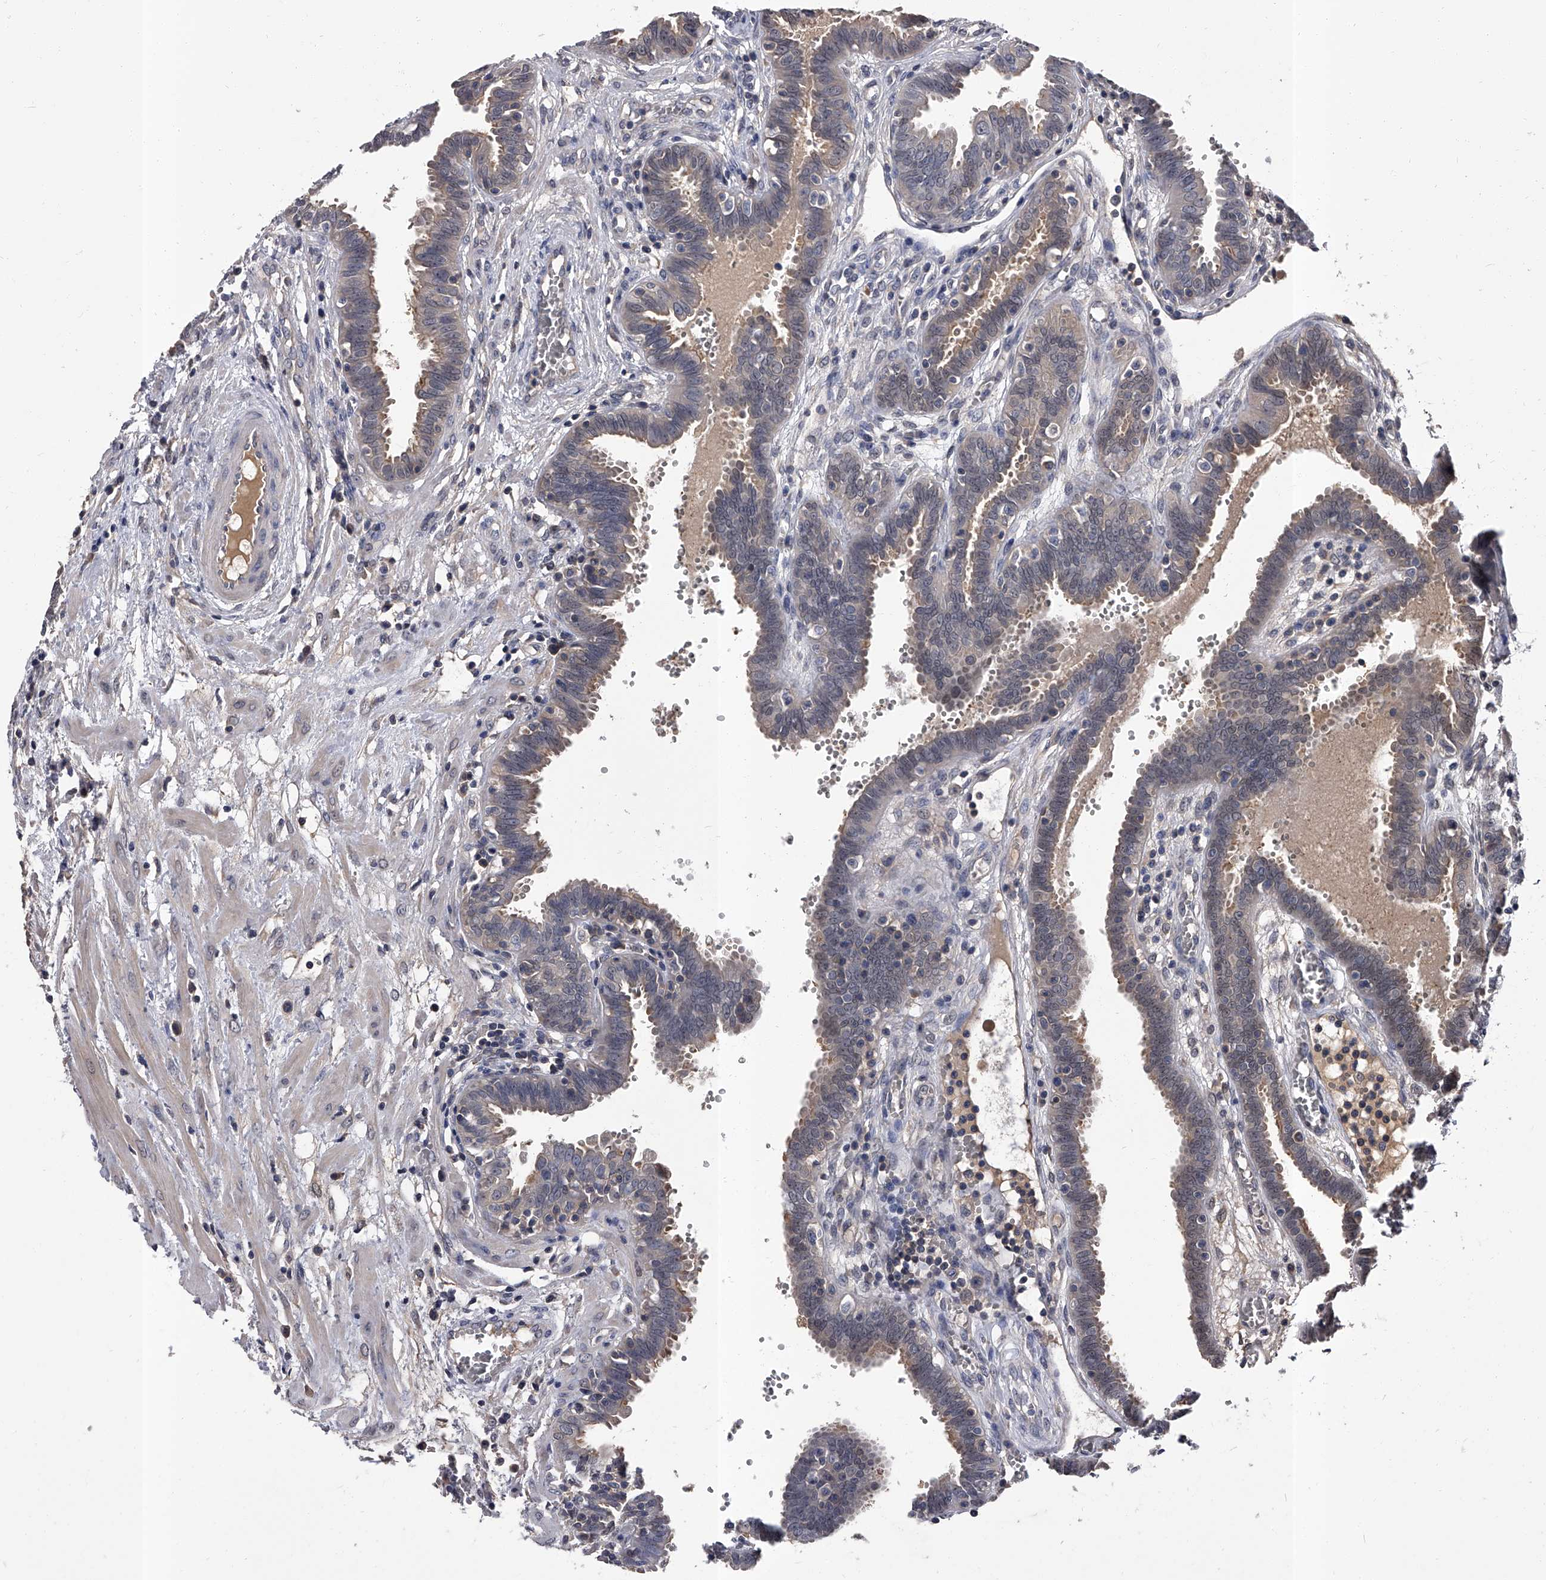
{"staining": {"intensity": "moderate", "quantity": "25%-75%", "location": "cytoplasmic/membranous,nuclear"}, "tissue": "fallopian tube", "cell_type": "Glandular cells", "image_type": "normal", "snomed": [{"axis": "morphology", "description": "Normal tissue, NOS"}, {"axis": "topography", "description": "Fallopian tube"}, {"axis": "topography", "description": "Placenta"}], "caption": "This photomicrograph demonstrates IHC staining of benign fallopian tube, with medium moderate cytoplasmic/membranous,nuclear expression in about 25%-75% of glandular cells.", "gene": "SLC18B1", "patient": {"sex": "female", "age": 32}}